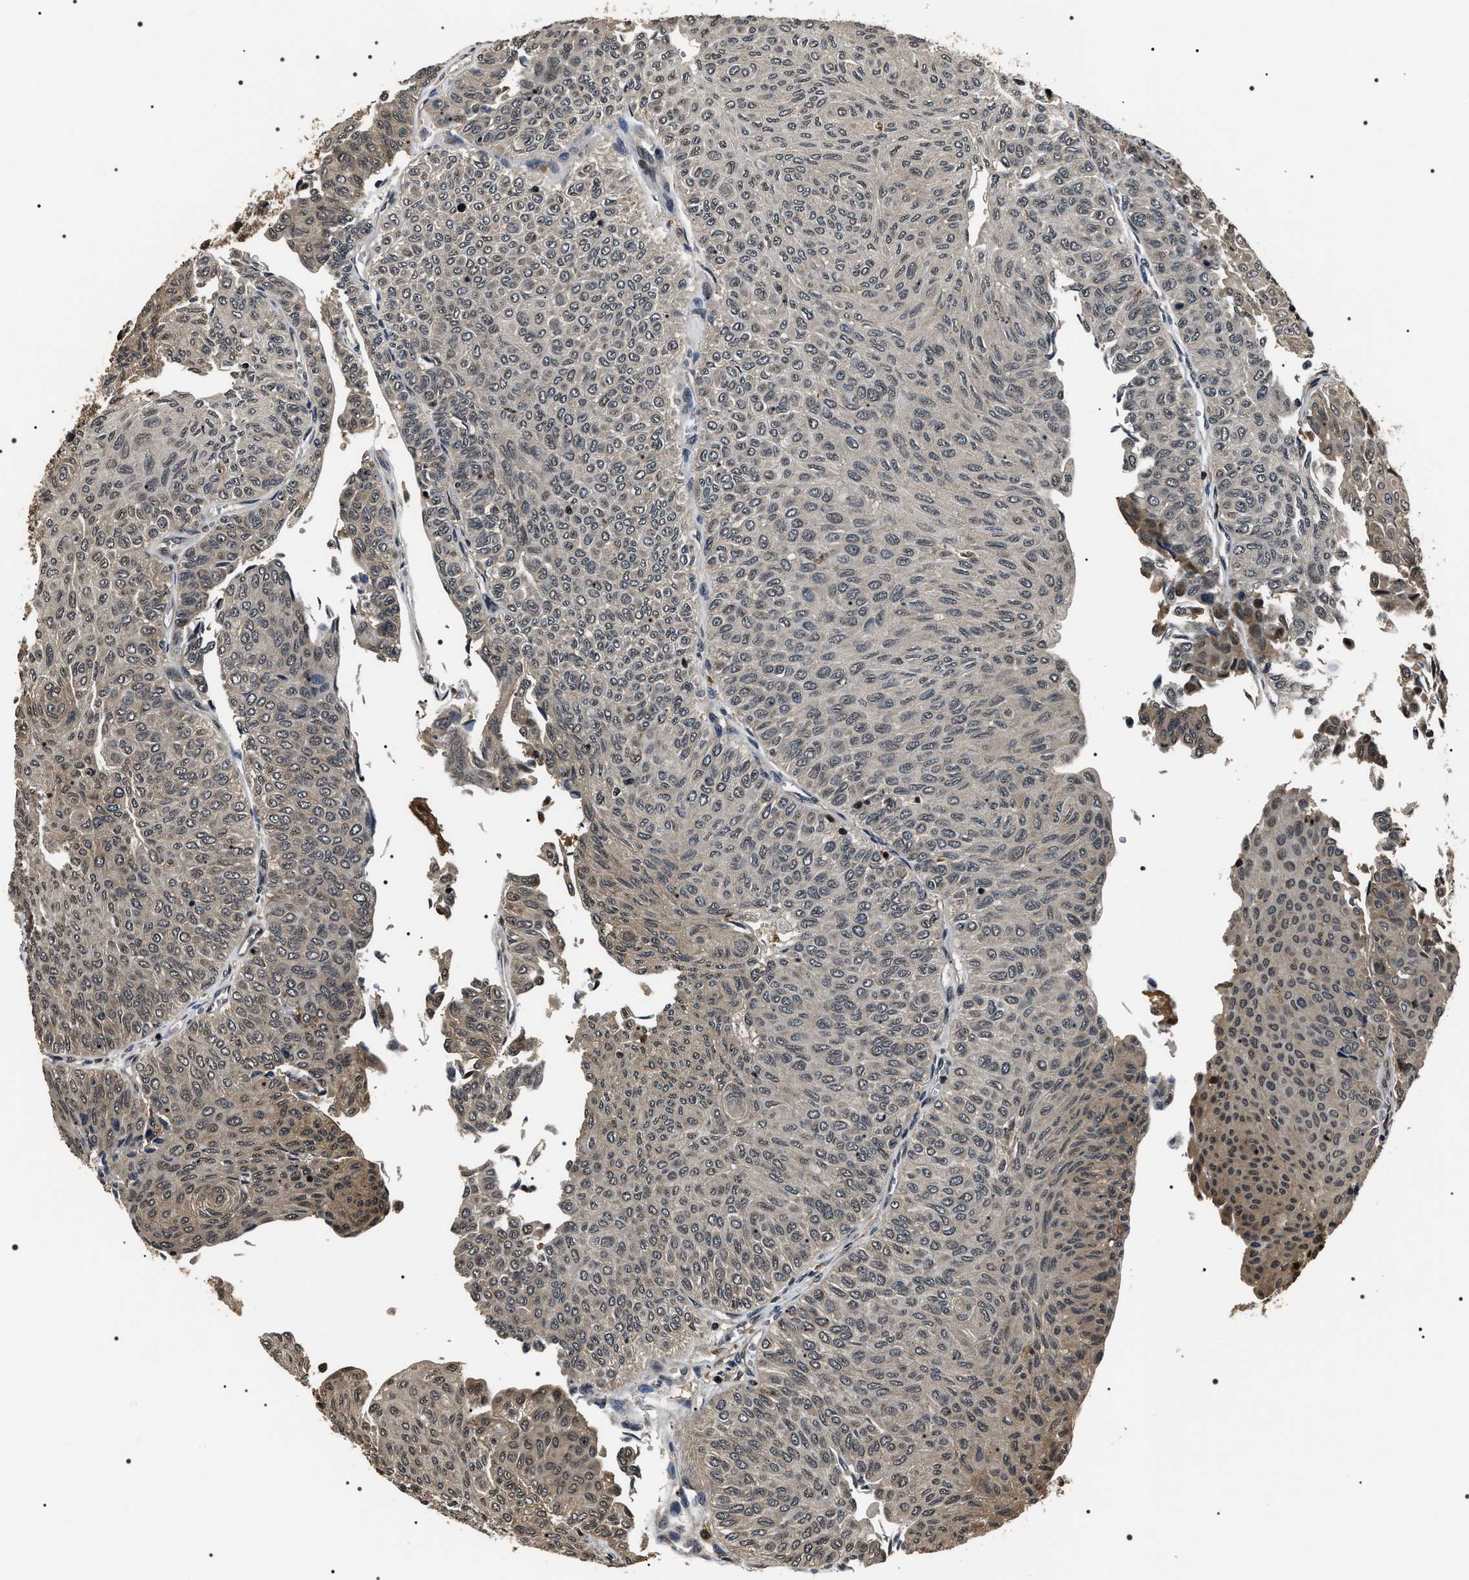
{"staining": {"intensity": "weak", "quantity": "<25%", "location": "cytoplasmic/membranous,nuclear"}, "tissue": "urothelial cancer", "cell_type": "Tumor cells", "image_type": "cancer", "snomed": [{"axis": "morphology", "description": "Urothelial carcinoma, Low grade"}, {"axis": "topography", "description": "Urinary bladder"}], "caption": "Immunohistochemistry image of neoplastic tissue: human urothelial cancer stained with DAB (3,3'-diaminobenzidine) shows no significant protein staining in tumor cells.", "gene": "ARHGAP22", "patient": {"sex": "male", "age": 78}}